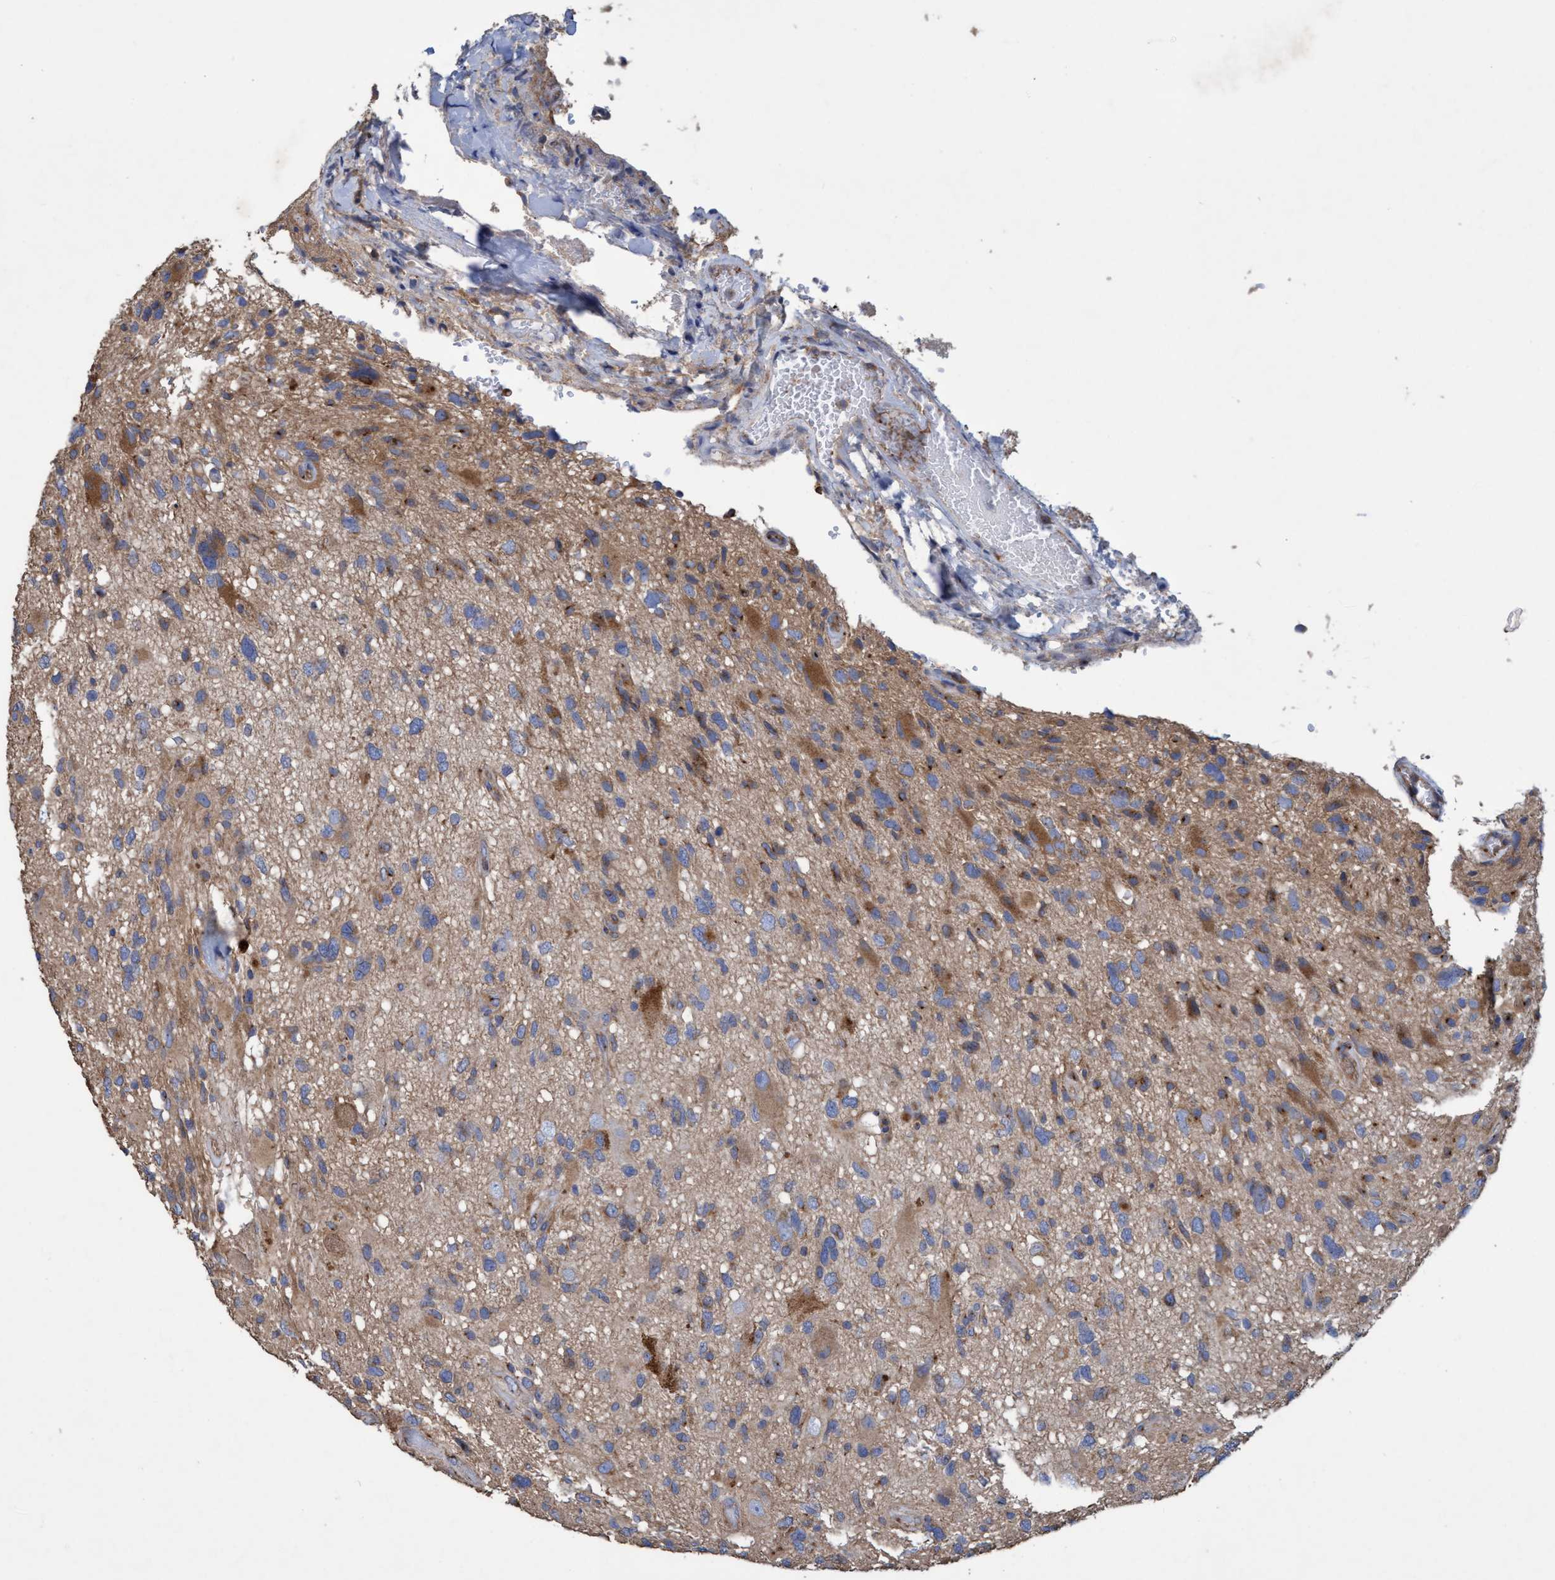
{"staining": {"intensity": "moderate", "quantity": "<25%", "location": "cytoplasmic/membranous"}, "tissue": "glioma", "cell_type": "Tumor cells", "image_type": "cancer", "snomed": [{"axis": "morphology", "description": "Glioma, malignant, High grade"}, {"axis": "topography", "description": "Brain"}], "caption": "Immunohistochemistry histopathology image of neoplastic tissue: malignant high-grade glioma stained using IHC demonstrates low levels of moderate protein expression localized specifically in the cytoplasmic/membranous of tumor cells, appearing as a cytoplasmic/membranous brown color.", "gene": "BICD2", "patient": {"sex": "male", "age": 33}}